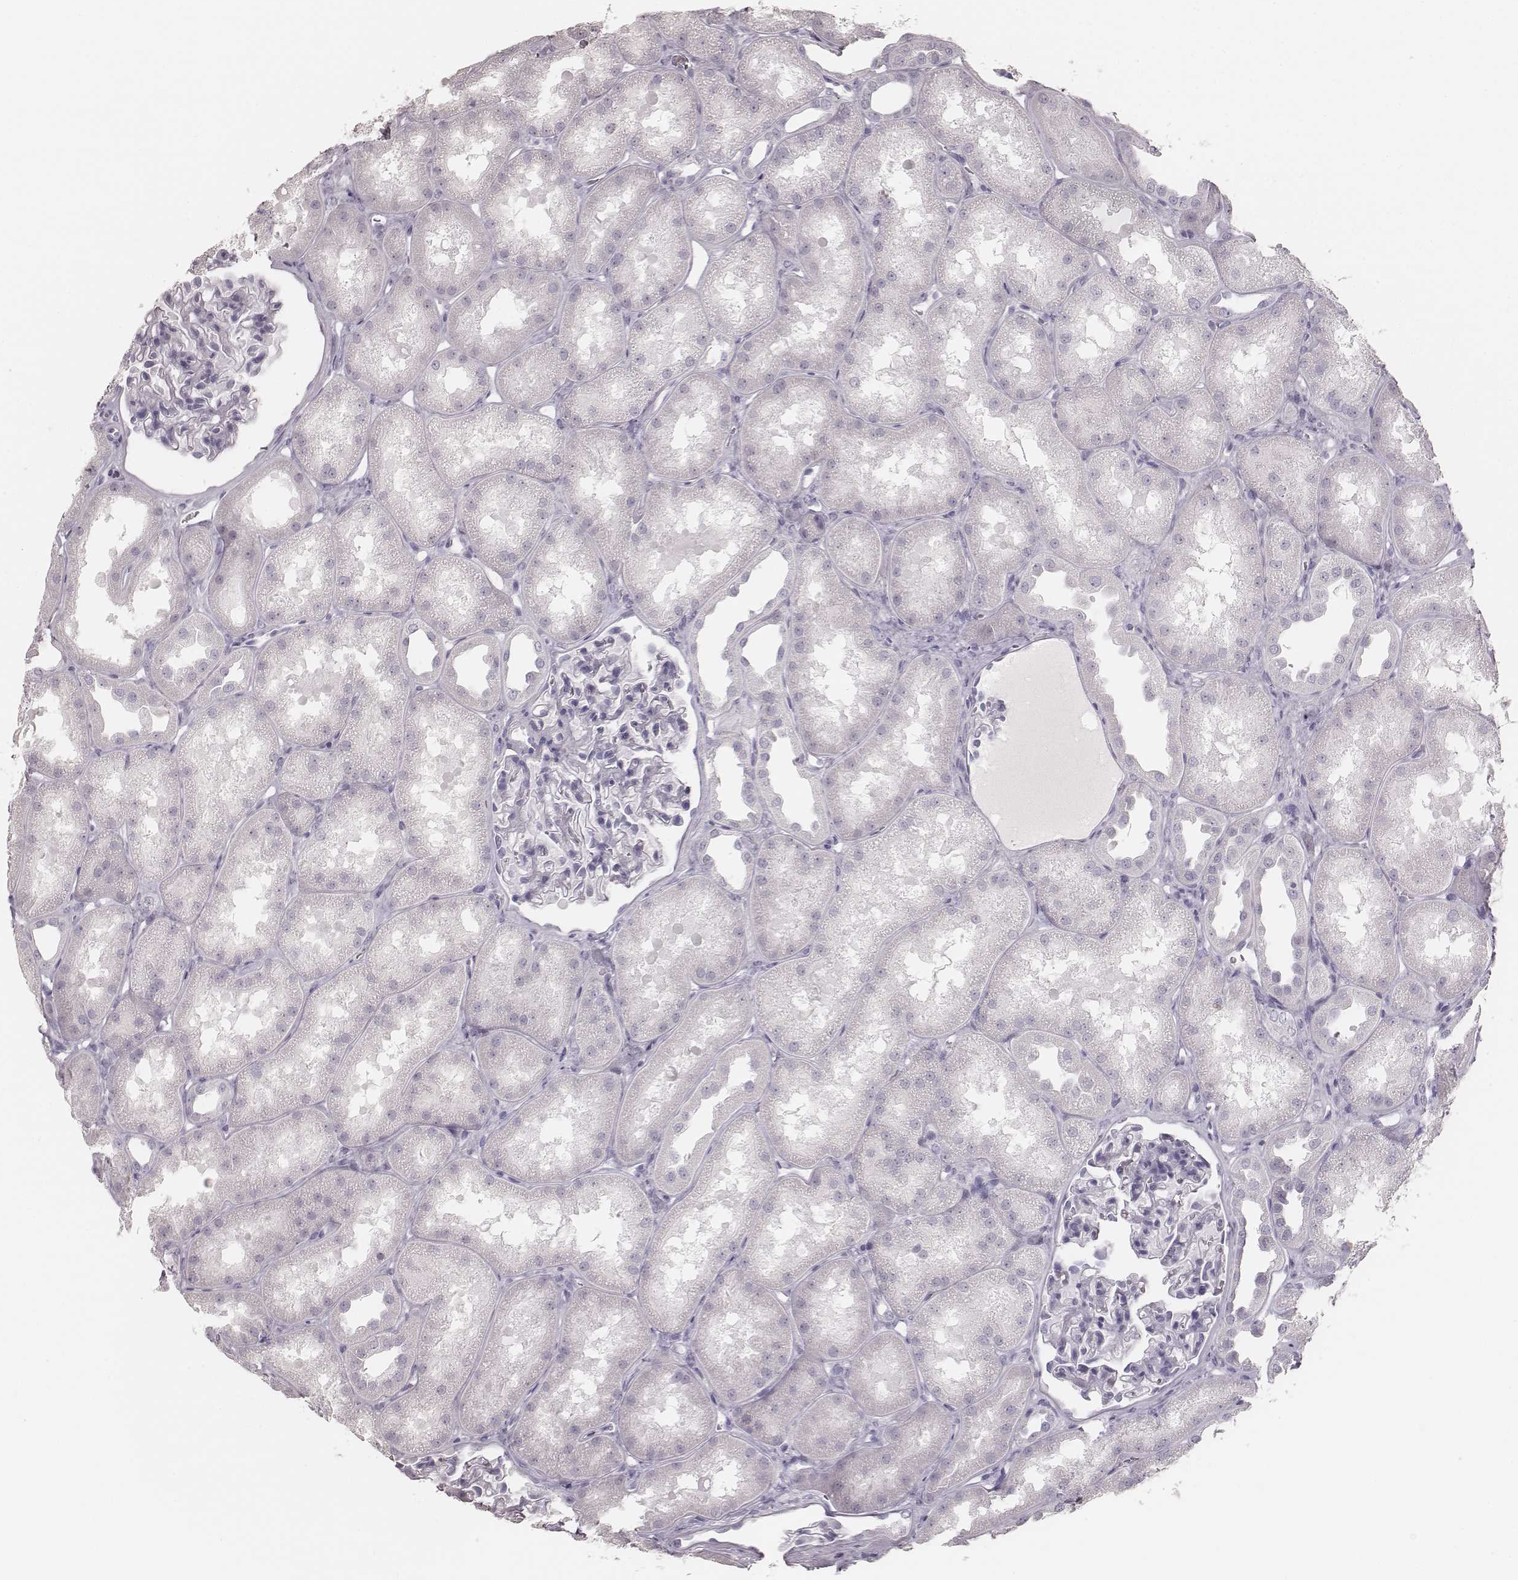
{"staining": {"intensity": "negative", "quantity": "none", "location": "none"}, "tissue": "kidney", "cell_type": "Cells in glomeruli", "image_type": "normal", "snomed": [{"axis": "morphology", "description": "Normal tissue, NOS"}, {"axis": "topography", "description": "Kidney"}], "caption": "IHC micrograph of unremarkable kidney: kidney stained with DAB shows no significant protein positivity in cells in glomeruli.", "gene": "KRT34", "patient": {"sex": "male", "age": 61}}